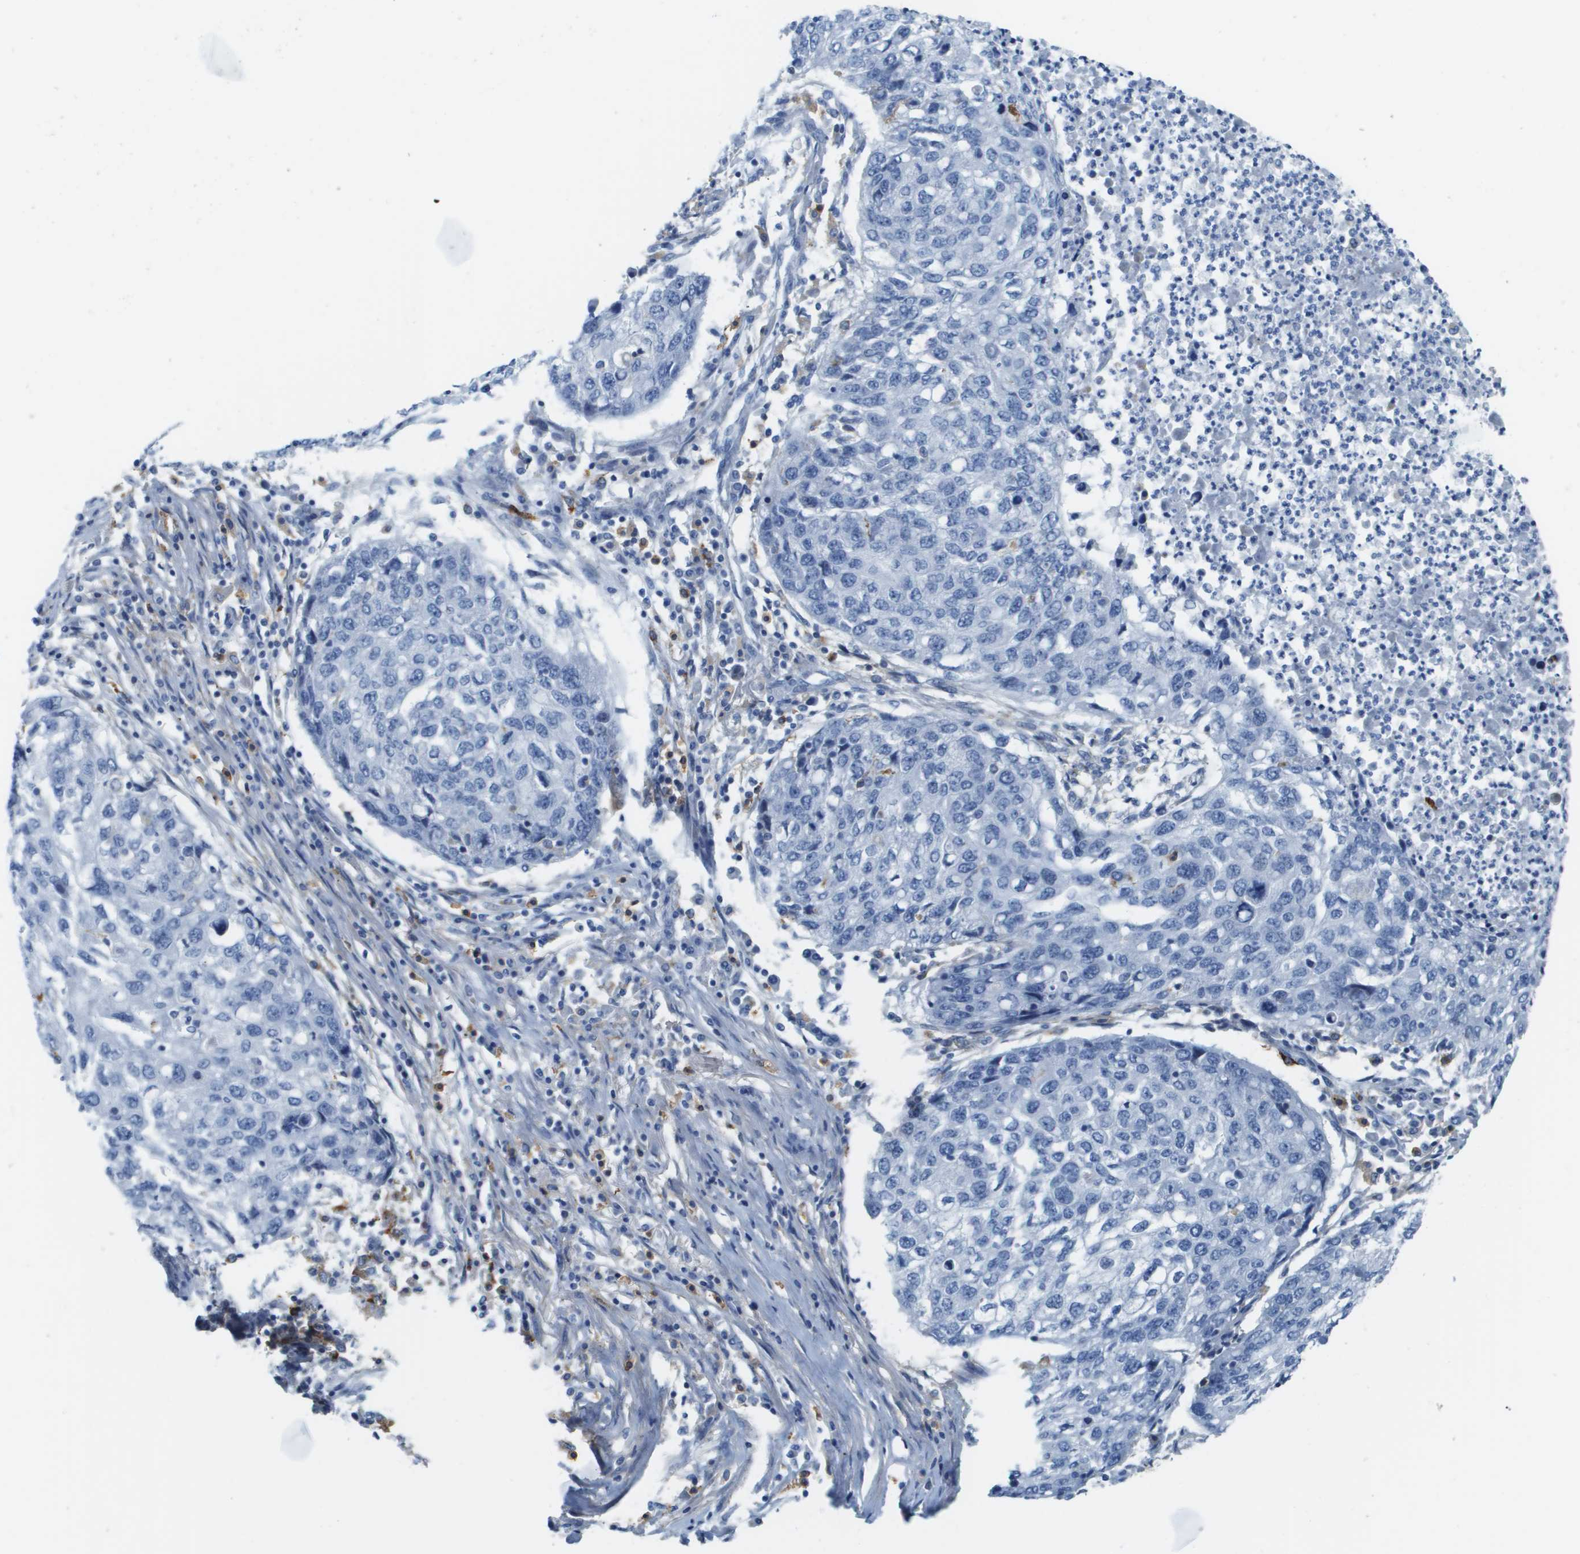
{"staining": {"intensity": "negative", "quantity": "none", "location": "none"}, "tissue": "lung cancer", "cell_type": "Tumor cells", "image_type": "cancer", "snomed": [{"axis": "morphology", "description": "Squamous cell carcinoma, NOS"}, {"axis": "topography", "description": "Lung"}], "caption": "A photomicrograph of human lung cancer (squamous cell carcinoma) is negative for staining in tumor cells. (Immunohistochemistry, brightfield microscopy, high magnification).", "gene": "ZBTB43", "patient": {"sex": "female", "age": 63}}